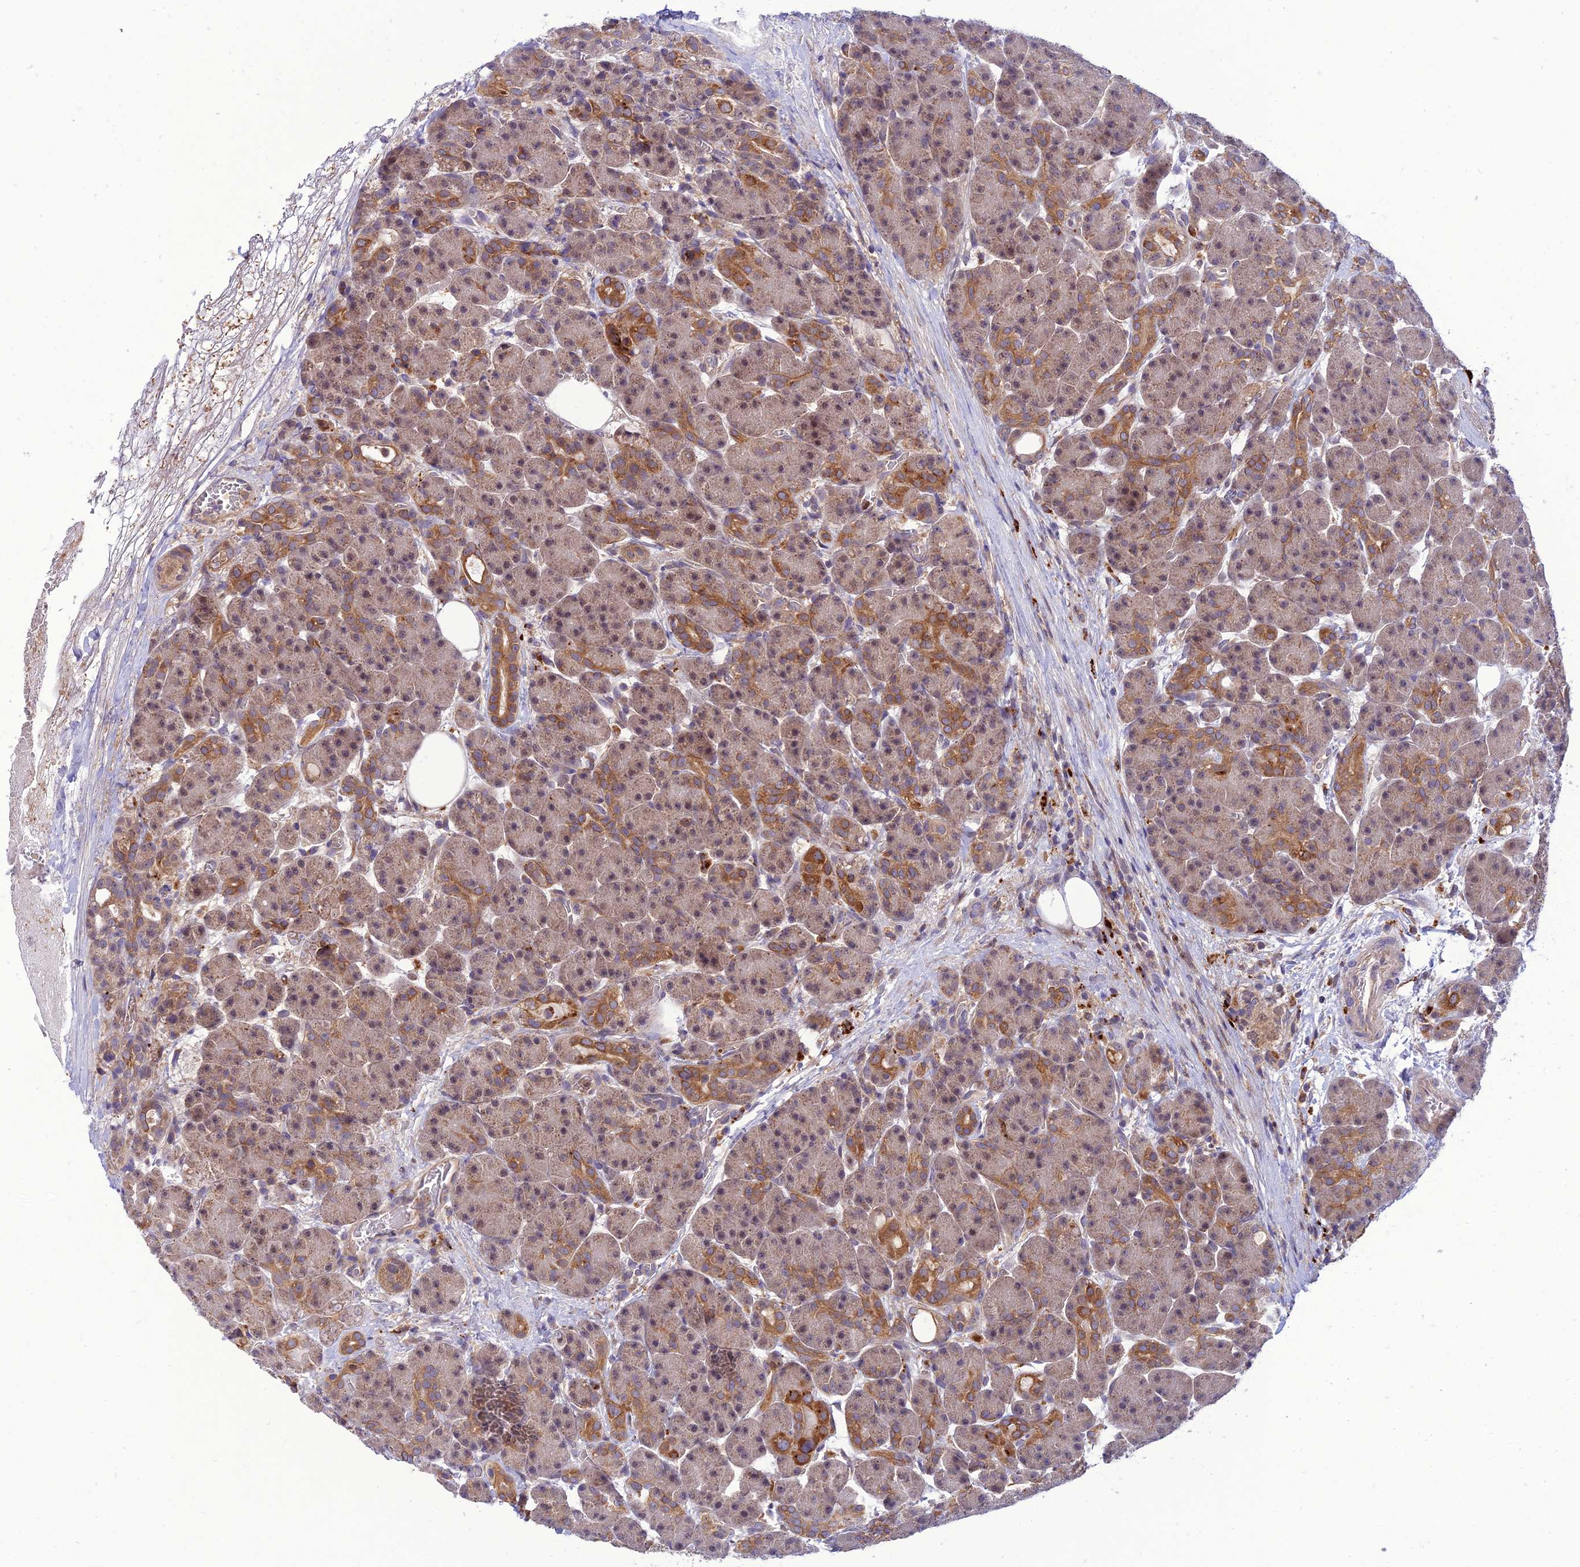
{"staining": {"intensity": "moderate", "quantity": "25%-75%", "location": "cytoplasmic/membranous"}, "tissue": "pancreas", "cell_type": "Exocrine glandular cells", "image_type": "normal", "snomed": [{"axis": "morphology", "description": "Normal tissue, NOS"}, {"axis": "topography", "description": "Pancreas"}], "caption": "IHC (DAB (3,3'-diaminobenzidine)) staining of unremarkable pancreas shows moderate cytoplasmic/membranous protein expression in approximately 25%-75% of exocrine glandular cells.", "gene": "IRAK3", "patient": {"sex": "male", "age": 63}}